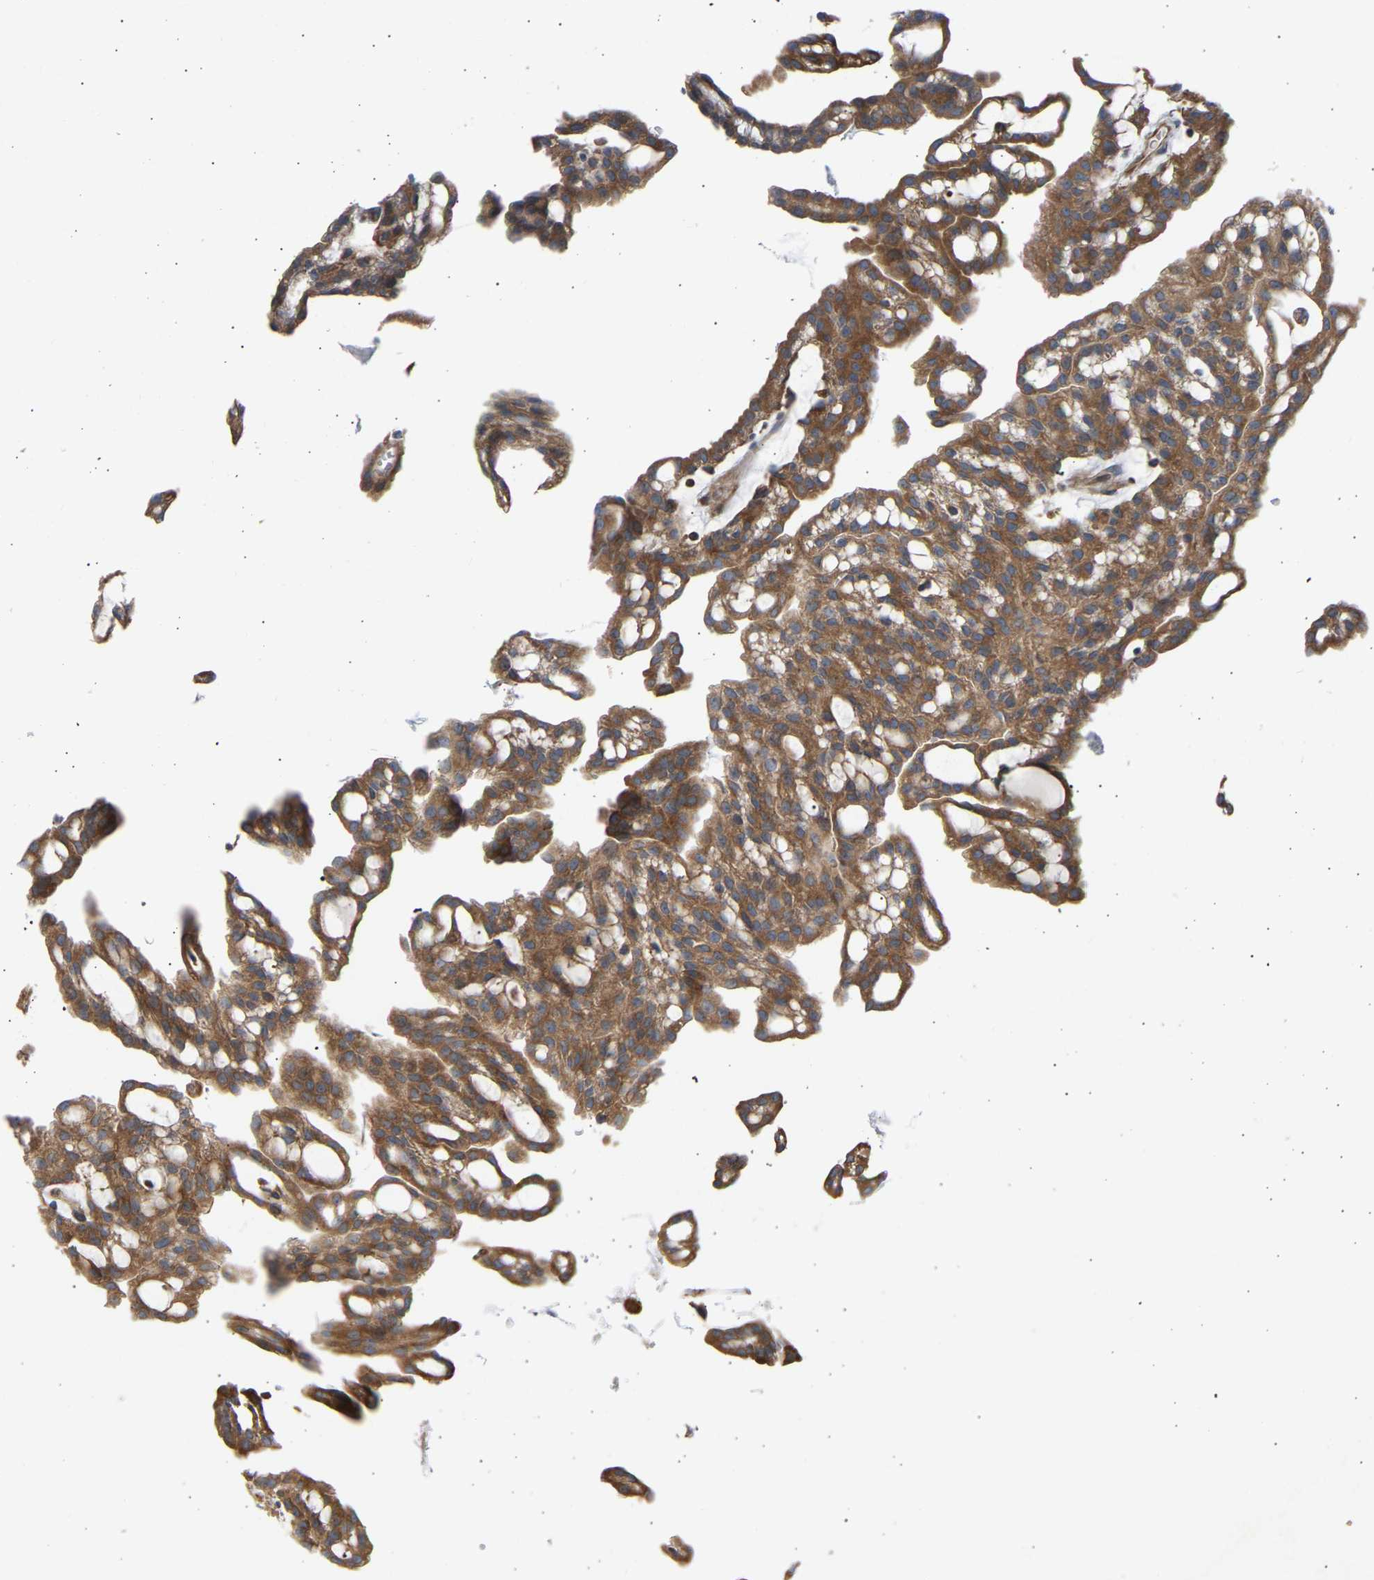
{"staining": {"intensity": "strong", "quantity": ">75%", "location": "cytoplasmic/membranous"}, "tissue": "renal cancer", "cell_type": "Tumor cells", "image_type": "cancer", "snomed": [{"axis": "morphology", "description": "Adenocarcinoma, NOS"}, {"axis": "topography", "description": "Kidney"}], "caption": "Immunohistochemistry (DAB) staining of human renal adenocarcinoma exhibits strong cytoplasmic/membranous protein expression in about >75% of tumor cells.", "gene": "GCN1", "patient": {"sex": "male", "age": 63}}